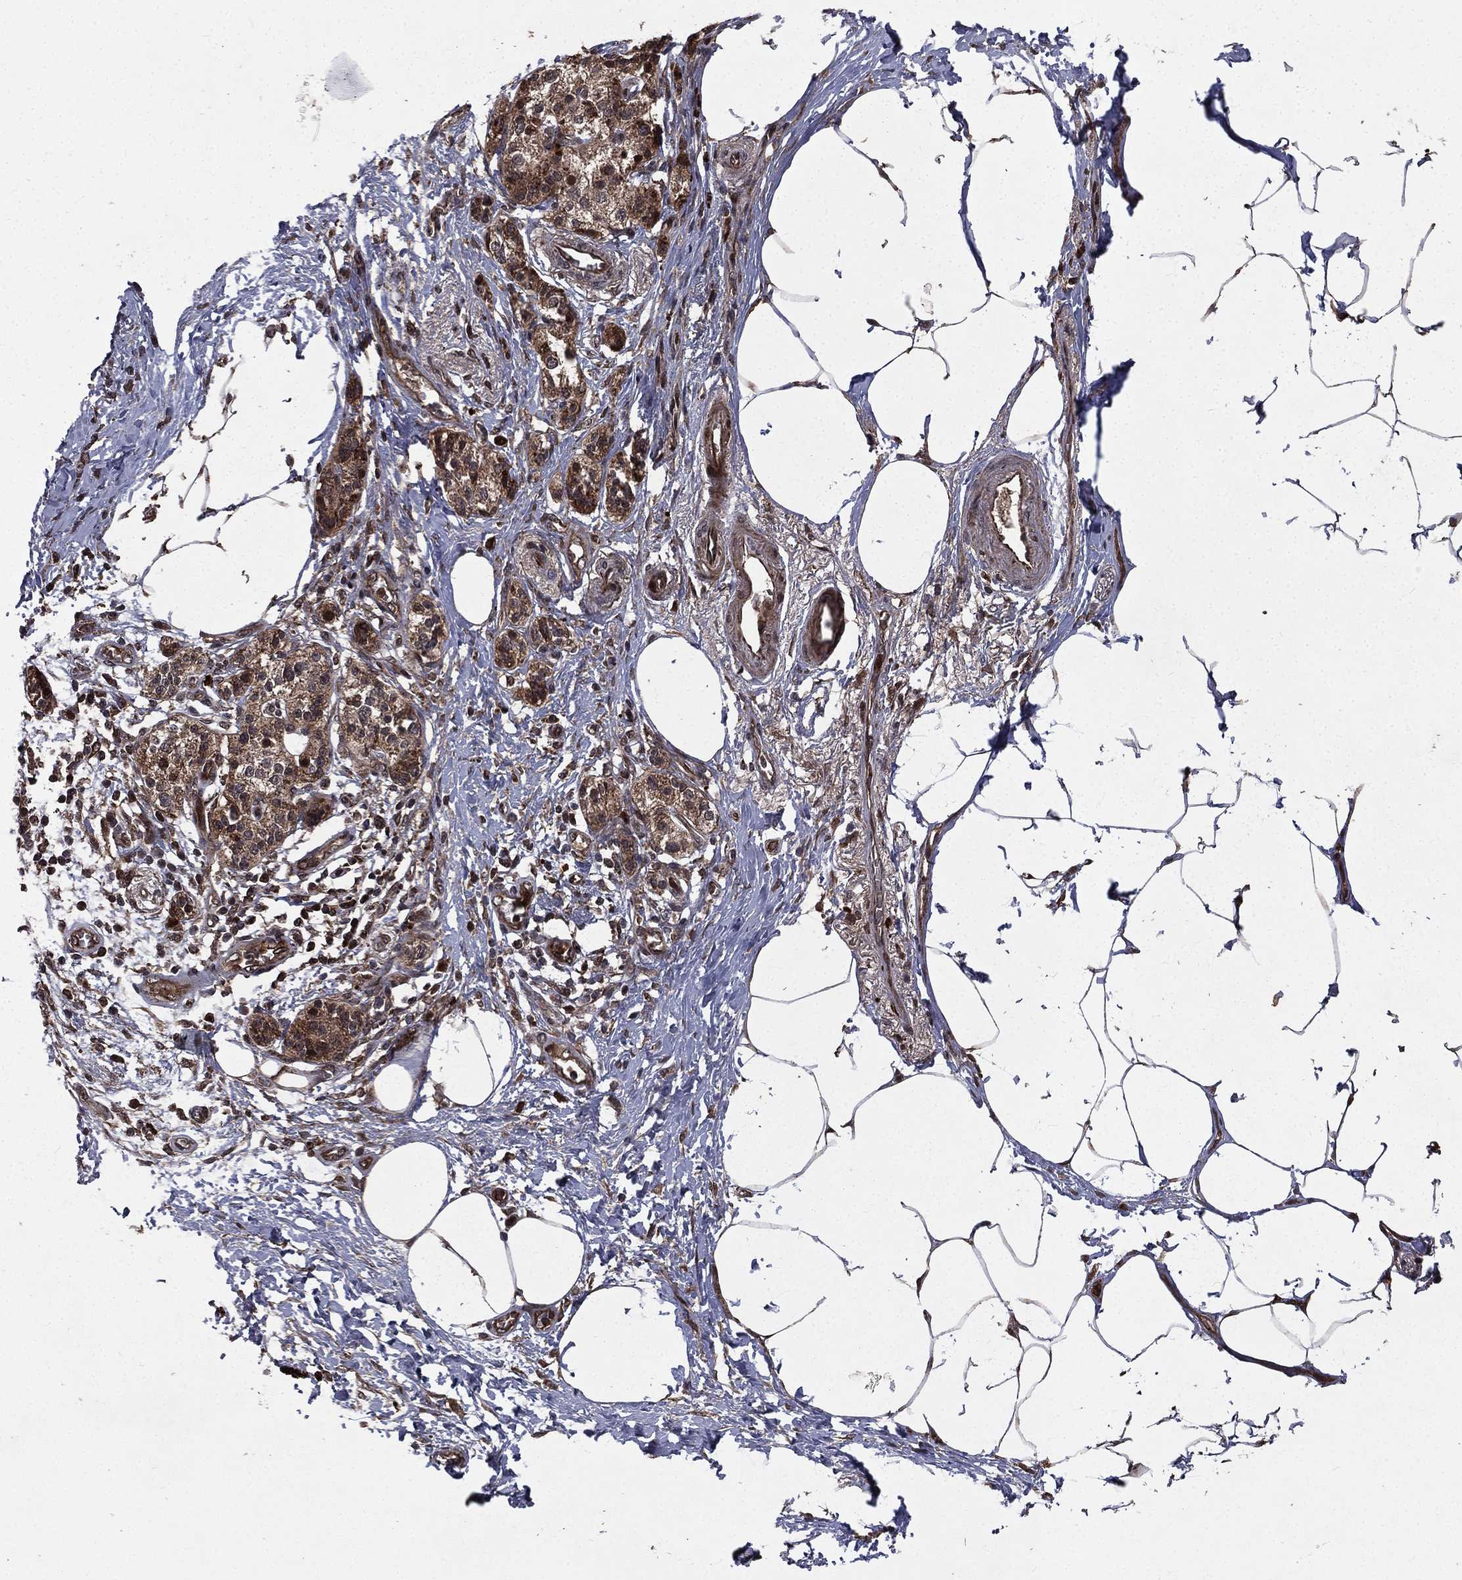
{"staining": {"intensity": "moderate", "quantity": ">75%", "location": "cytoplasmic/membranous"}, "tissue": "pancreatic cancer", "cell_type": "Tumor cells", "image_type": "cancer", "snomed": [{"axis": "morphology", "description": "Adenocarcinoma, NOS"}, {"axis": "topography", "description": "Pancreas"}], "caption": "IHC of human pancreatic adenocarcinoma reveals medium levels of moderate cytoplasmic/membranous staining in approximately >75% of tumor cells. Immunohistochemistry stains the protein in brown and the nuclei are stained blue.", "gene": "LENG8", "patient": {"sex": "female", "age": 72}}